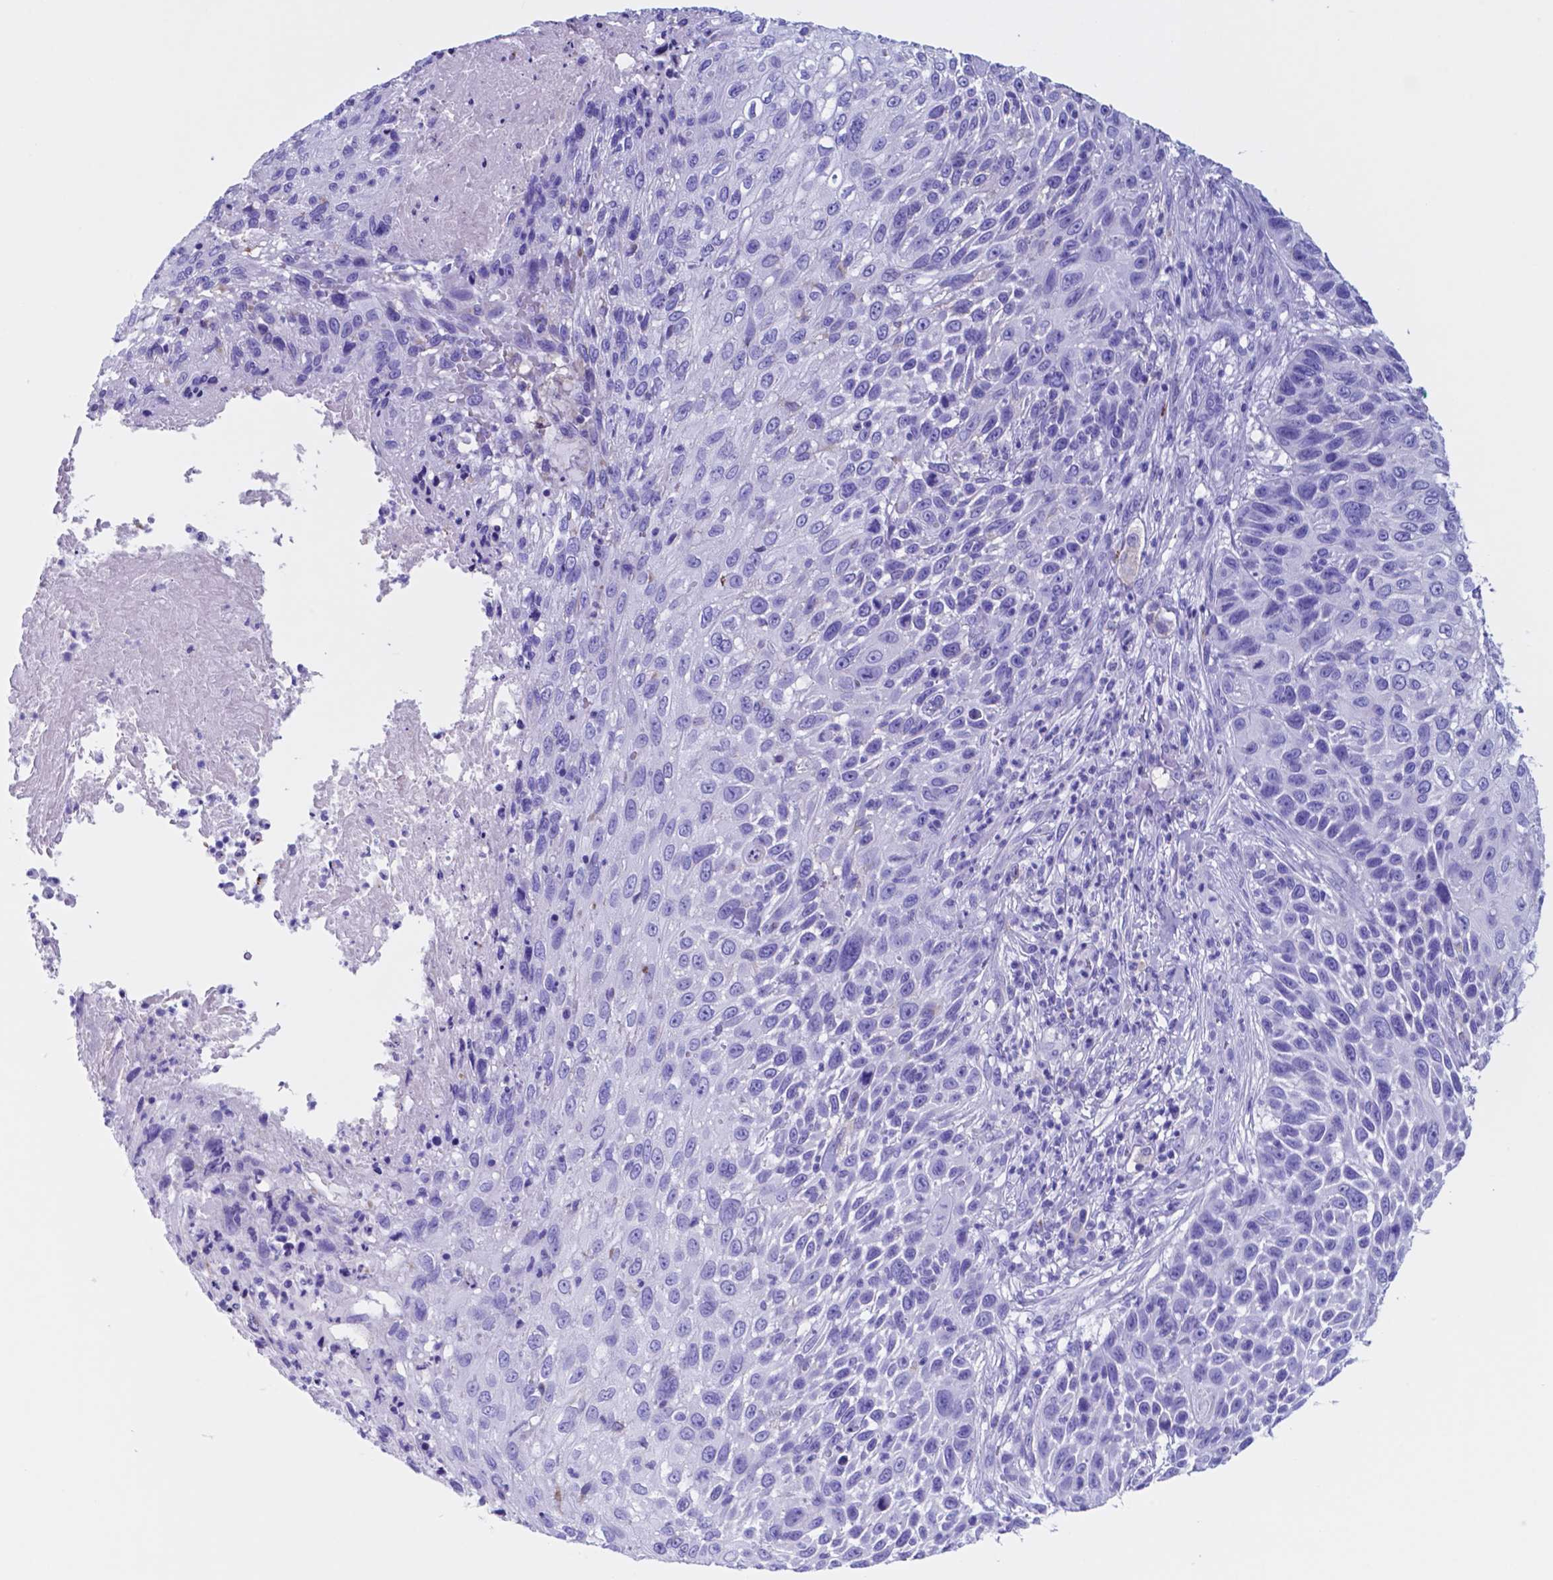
{"staining": {"intensity": "negative", "quantity": "none", "location": "none"}, "tissue": "skin cancer", "cell_type": "Tumor cells", "image_type": "cancer", "snomed": [{"axis": "morphology", "description": "Squamous cell carcinoma, NOS"}, {"axis": "topography", "description": "Skin"}], "caption": "Skin cancer was stained to show a protein in brown. There is no significant expression in tumor cells.", "gene": "DNAAF8", "patient": {"sex": "male", "age": 92}}